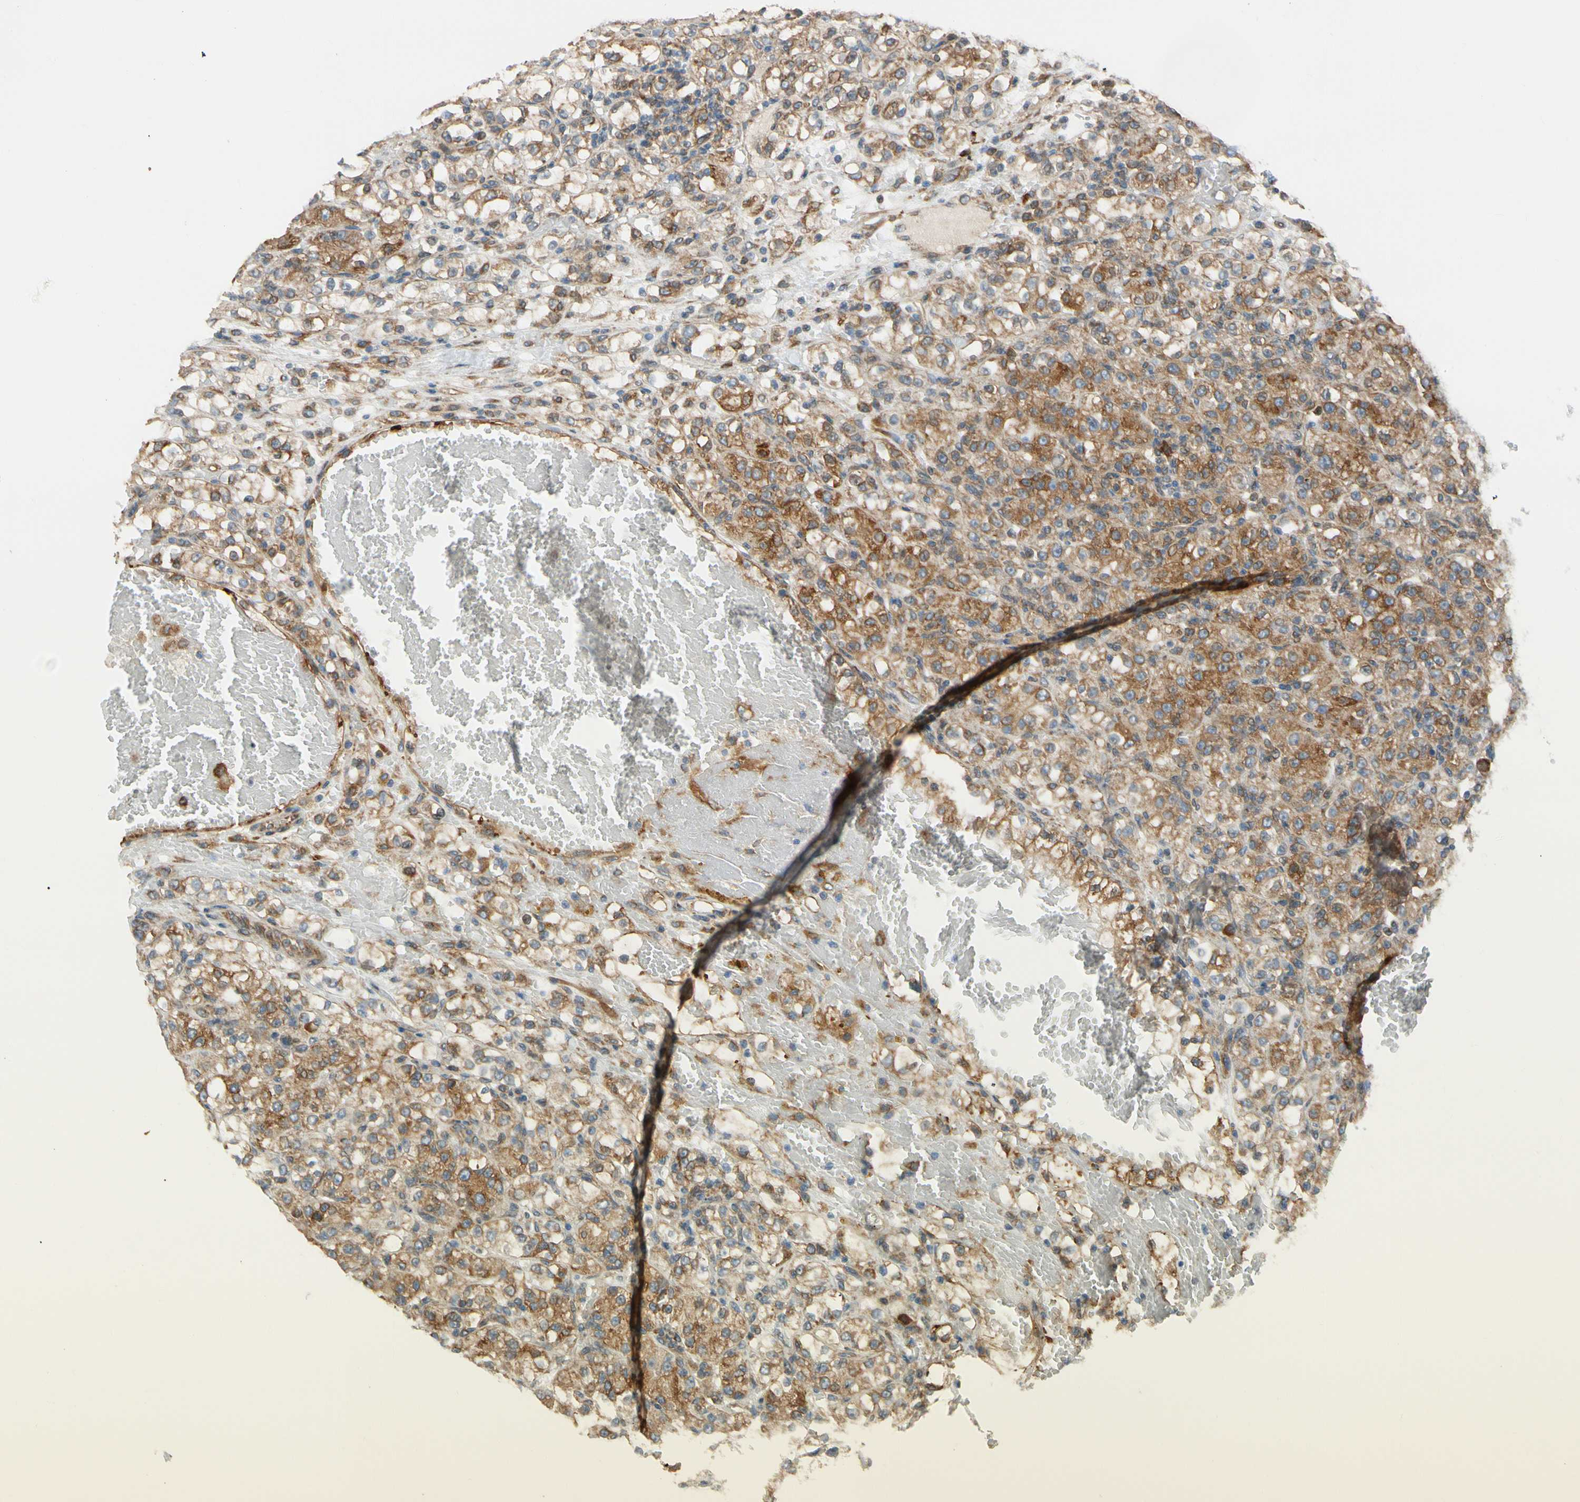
{"staining": {"intensity": "strong", "quantity": ">75%", "location": "cytoplasmic/membranous"}, "tissue": "renal cancer", "cell_type": "Tumor cells", "image_type": "cancer", "snomed": [{"axis": "morphology", "description": "Normal tissue, NOS"}, {"axis": "morphology", "description": "Adenocarcinoma, NOS"}, {"axis": "topography", "description": "Kidney"}], "caption": "Renal cancer (adenocarcinoma) stained with a brown dye reveals strong cytoplasmic/membranous positive staining in about >75% of tumor cells.", "gene": "CLCC1", "patient": {"sex": "male", "age": 61}}